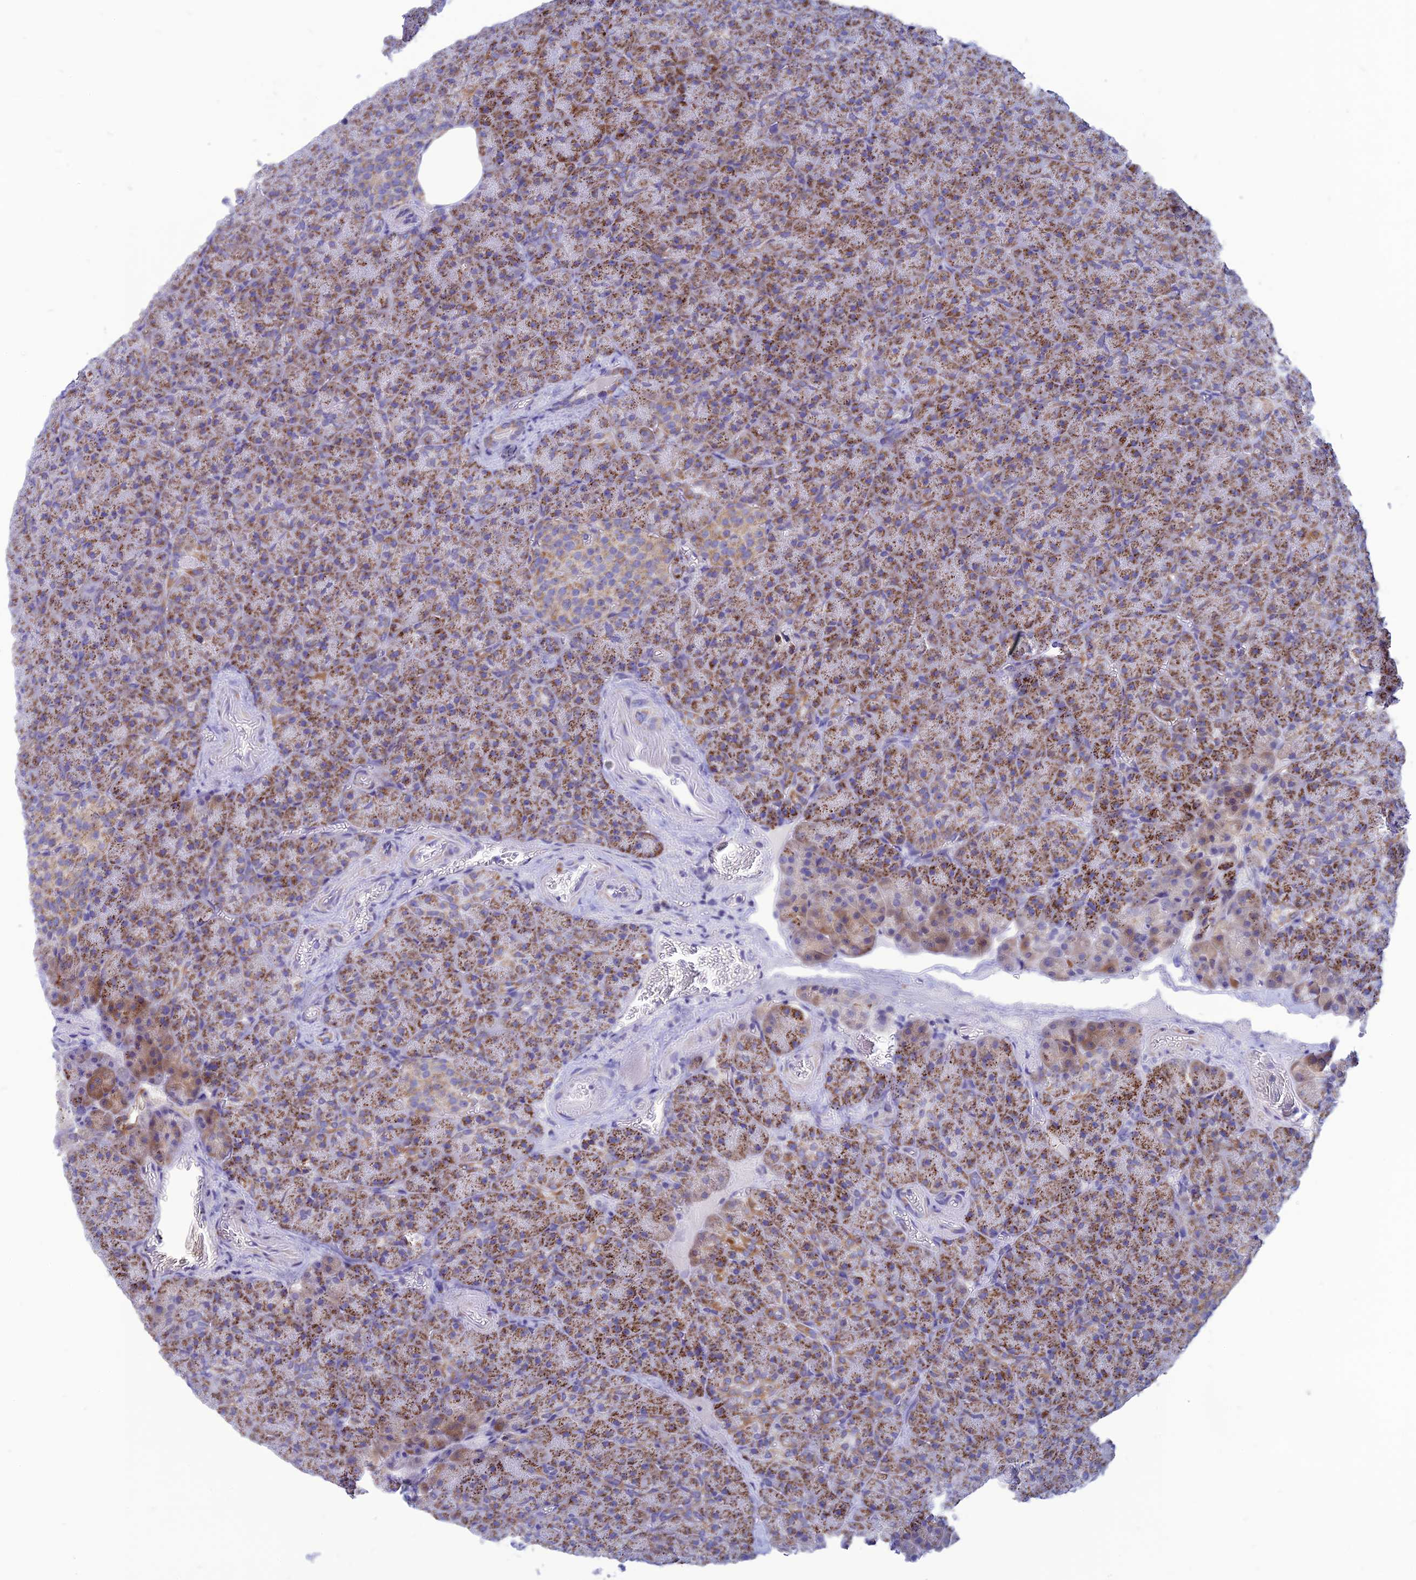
{"staining": {"intensity": "moderate", "quantity": ">75%", "location": "cytoplasmic/membranous"}, "tissue": "pancreas", "cell_type": "Exocrine glandular cells", "image_type": "normal", "snomed": [{"axis": "morphology", "description": "Normal tissue, NOS"}, {"axis": "topography", "description": "Pancreas"}], "caption": "Pancreas was stained to show a protein in brown. There is medium levels of moderate cytoplasmic/membranous staining in about >75% of exocrine glandular cells. The staining is performed using DAB (3,3'-diaminobenzidine) brown chromogen to label protein expression. The nuclei are counter-stained blue using hematoxylin.", "gene": "PACC1", "patient": {"sex": "female", "age": 74}}